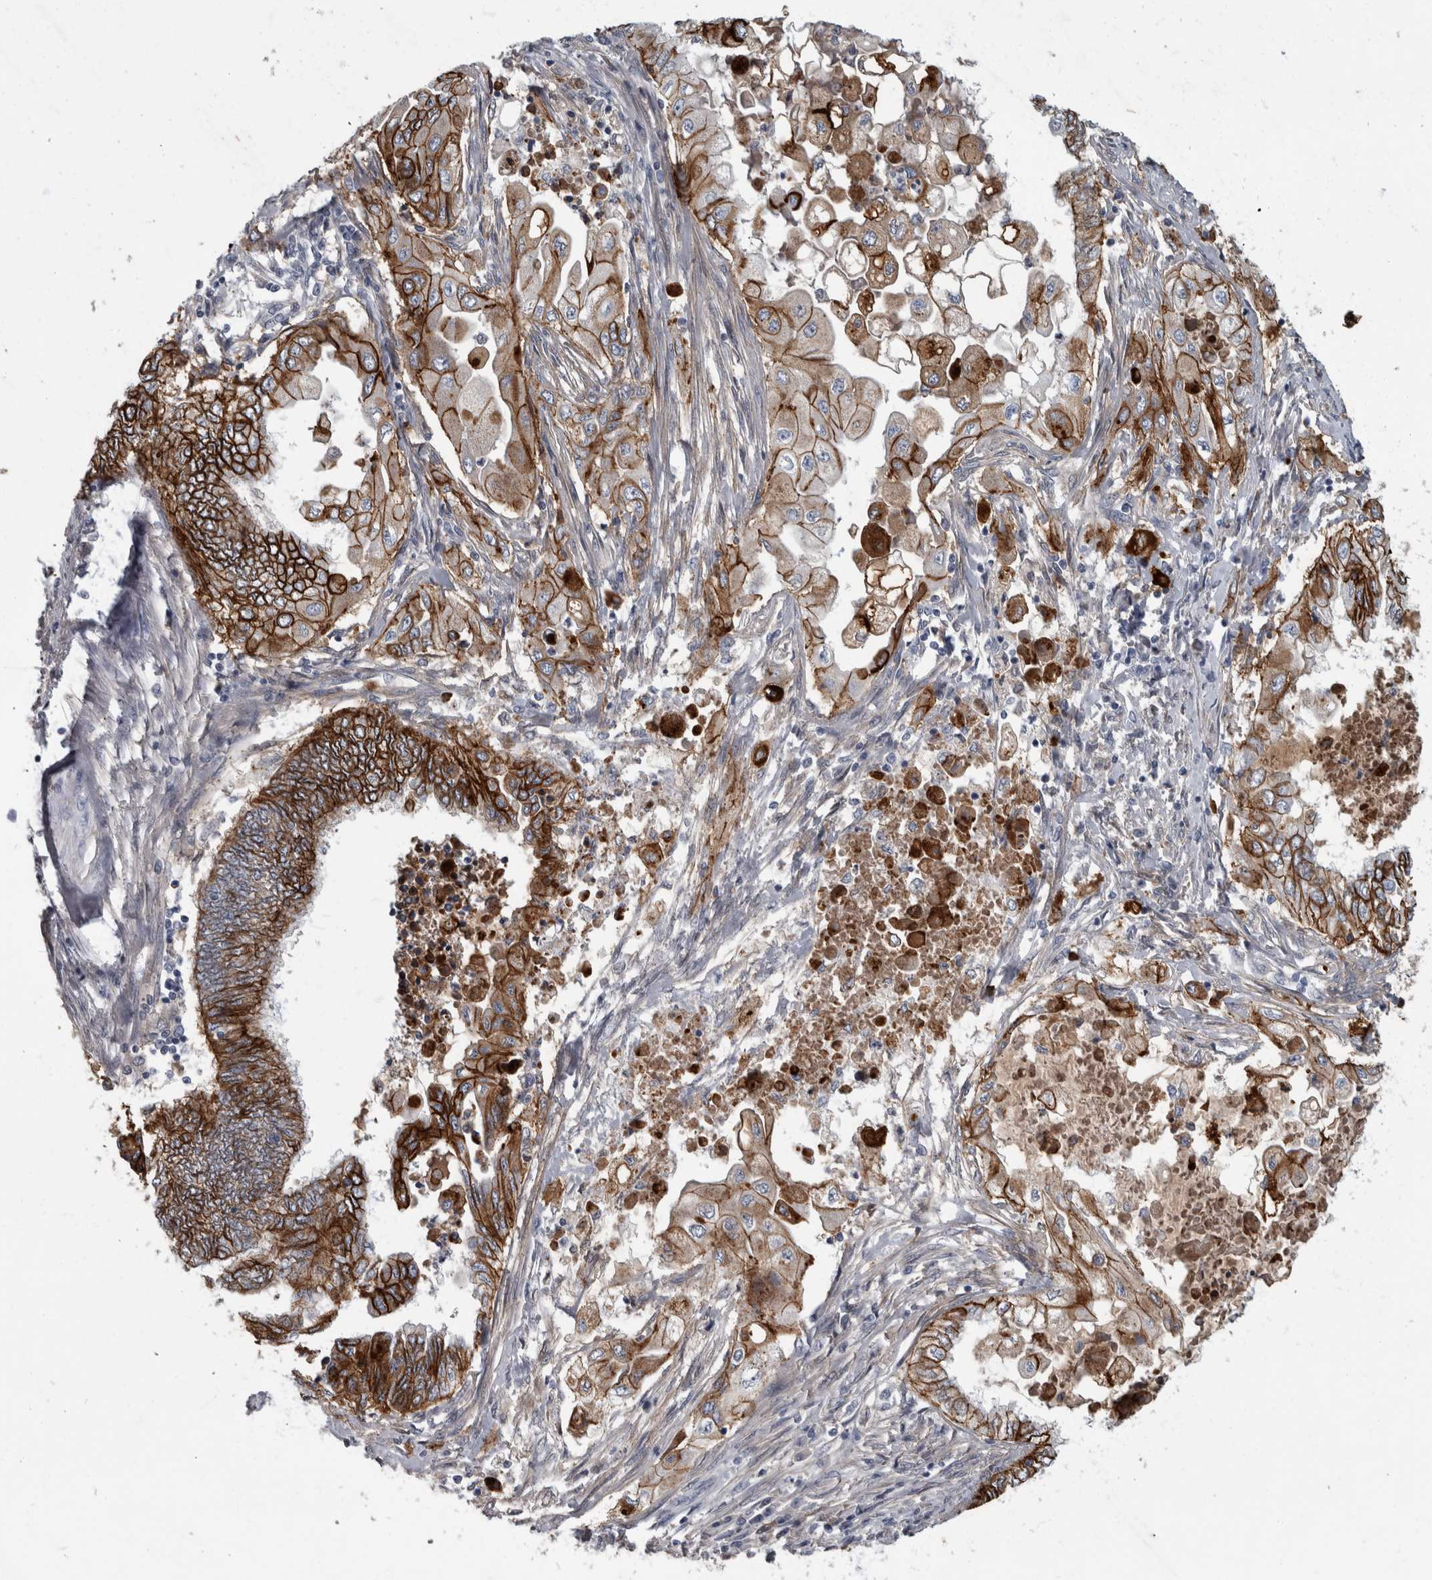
{"staining": {"intensity": "strong", "quantity": ">75%", "location": "cytoplasmic/membranous"}, "tissue": "endometrial cancer", "cell_type": "Tumor cells", "image_type": "cancer", "snomed": [{"axis": "morphology", "description": "Adenocarcinoma, NOS"}, {"axis": "topography", "description": "Uterus"}, {"axis": "topography", "description": "Endometrium"}], "caption": "Immunohistochemistry (IHC) staining of endometrial cancer (adenocarcinoma), which displays high levels of strong cytoplasmic/membranous expression in about >75% of tumor cells indicating strong cytoplasmic/membranous protein positivity. The staining was performed using DAB (3,3'-diaminobenzidine) (brown) for protein detection and nuclei were counterstained in hematoxylin (blue).", "gene": "DSG2", "patient": {"sex": "female", "age": 70}}